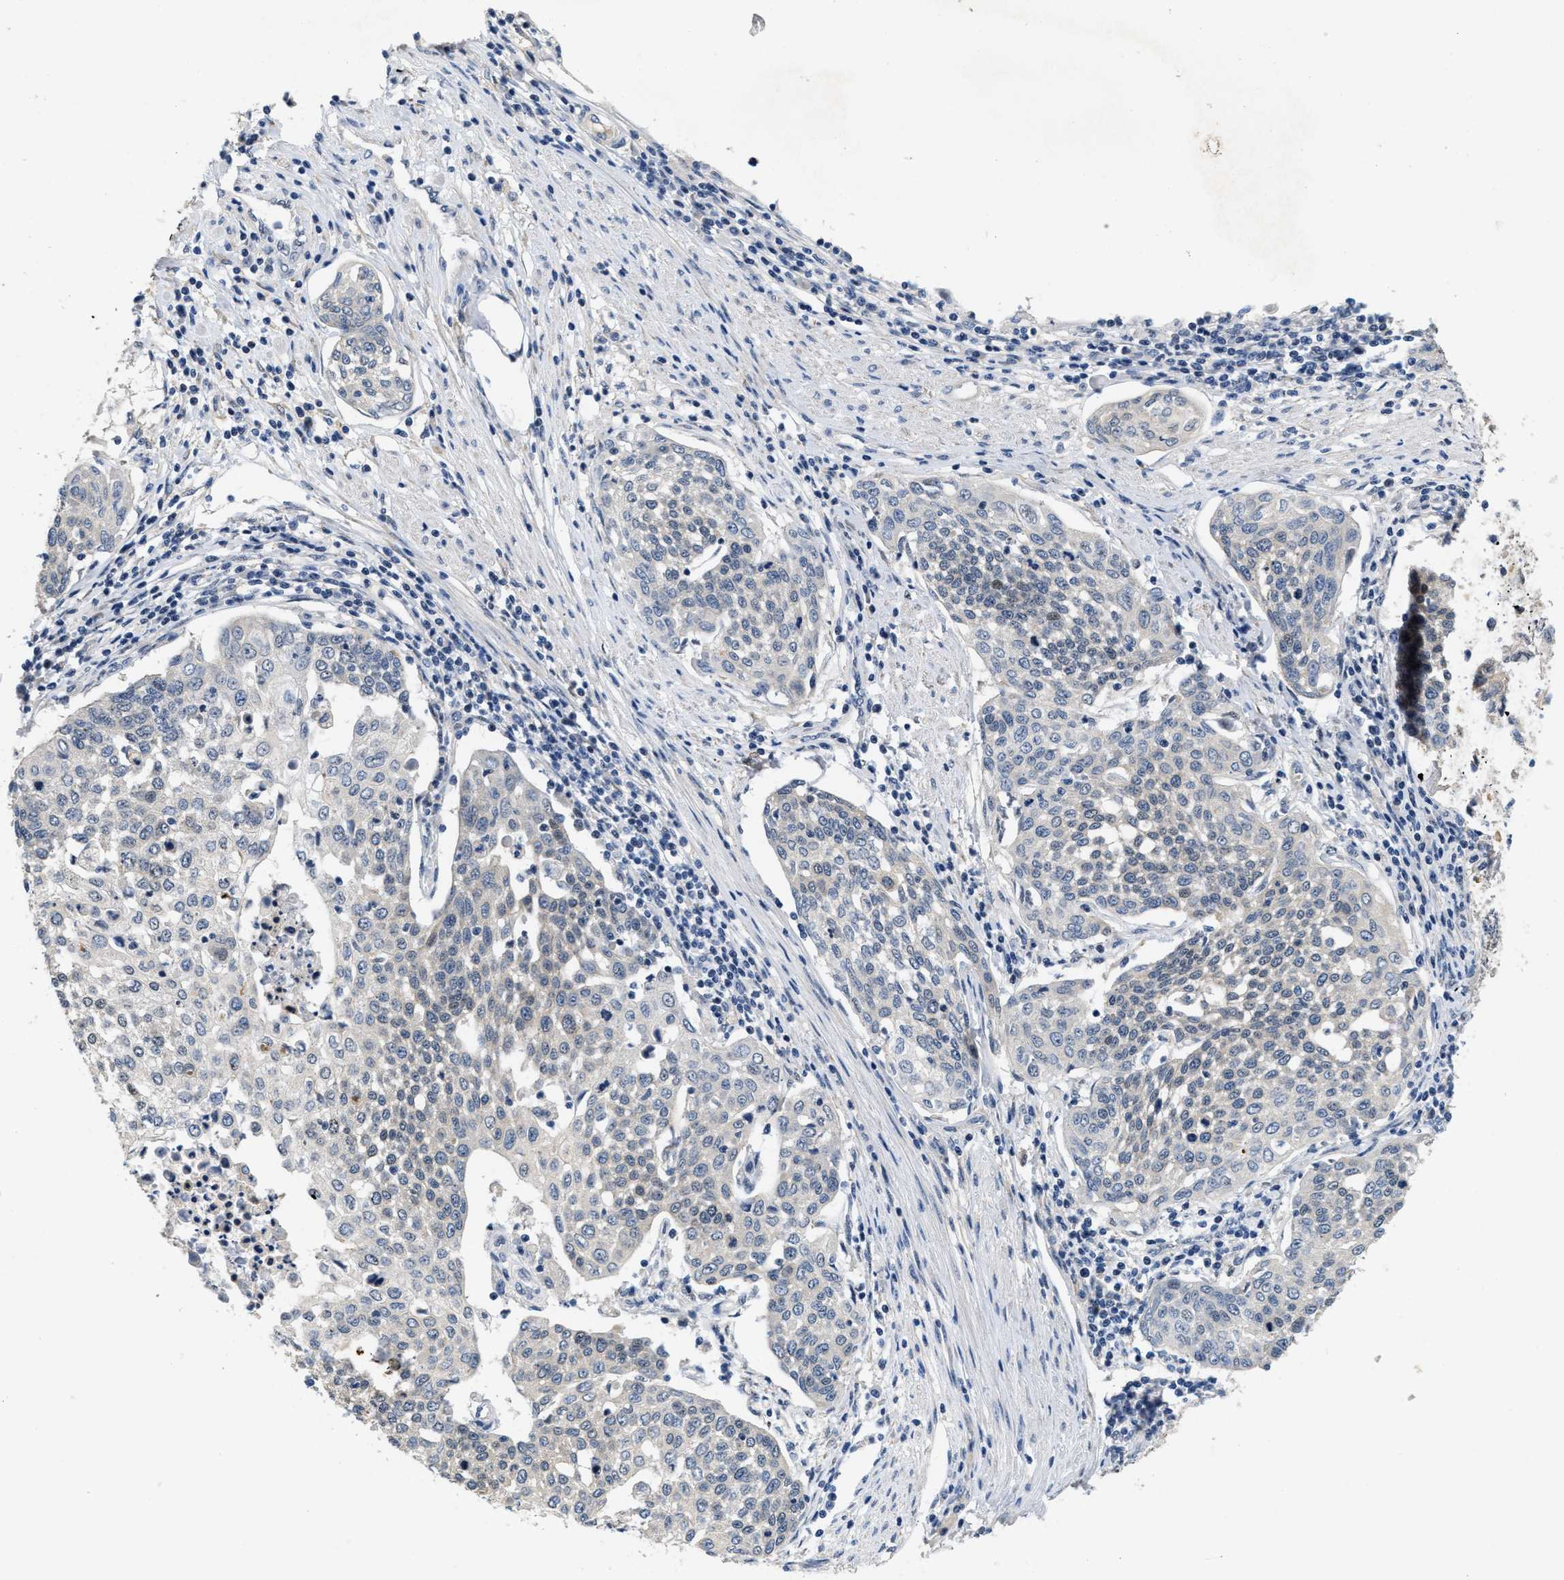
{"staining": {"intensity": "negative", "quantity": "none", "location": "none"}, "tissue": "cervical cancer", "cell_type": "Tumor cells", "image_type": "cancer", "snomed": [{"axis": "morphology", "description": "Squamous cell carcinoma, NOS"}, {"axis": "topography", "description": "Cervix"}], "caption": "Cervical squamous cell carcinoma was stained to show a protein in brown. There is no significant positivity in tumor cells.", "gene": "VIP", "patient": {"sex": "female", "age": 34}}